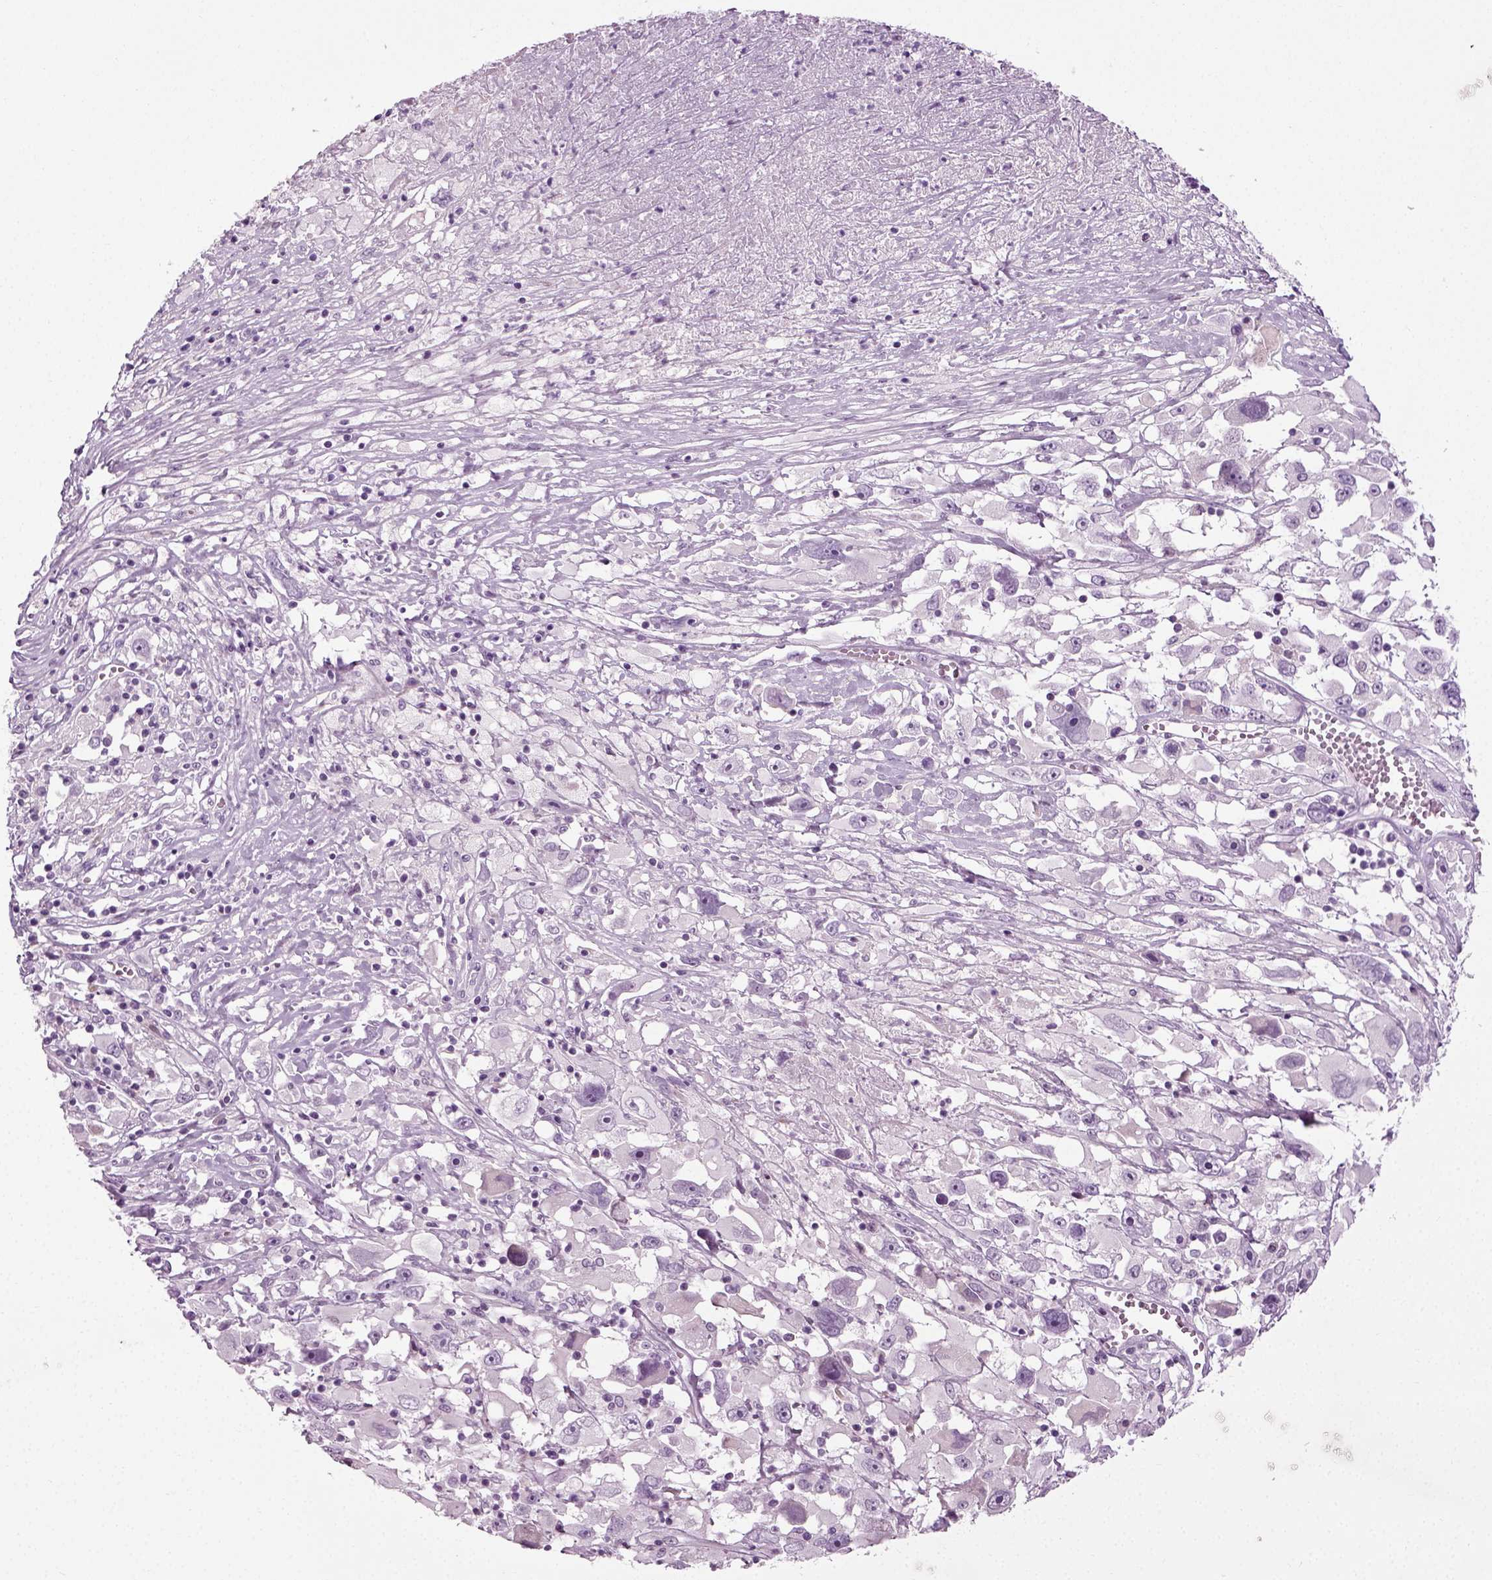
{"staining": {"intensity": "negative", "quantity": "none", "location": "none"}, "tissue": "melanoma", "cell_type": "Tumor cells", "image_type": "cancer", "snomed": [{"axis": "morphology", "description": "Malignant melanoma, Metastatic site"}, {"axis": "topography", "description": "Soft tissue"}], "caption": "Tumor cells show no significant protein expression in malignant melanoma (metastatic site).", "gene": "SCG5", "patient": {"sex": "male", "age": 50}}